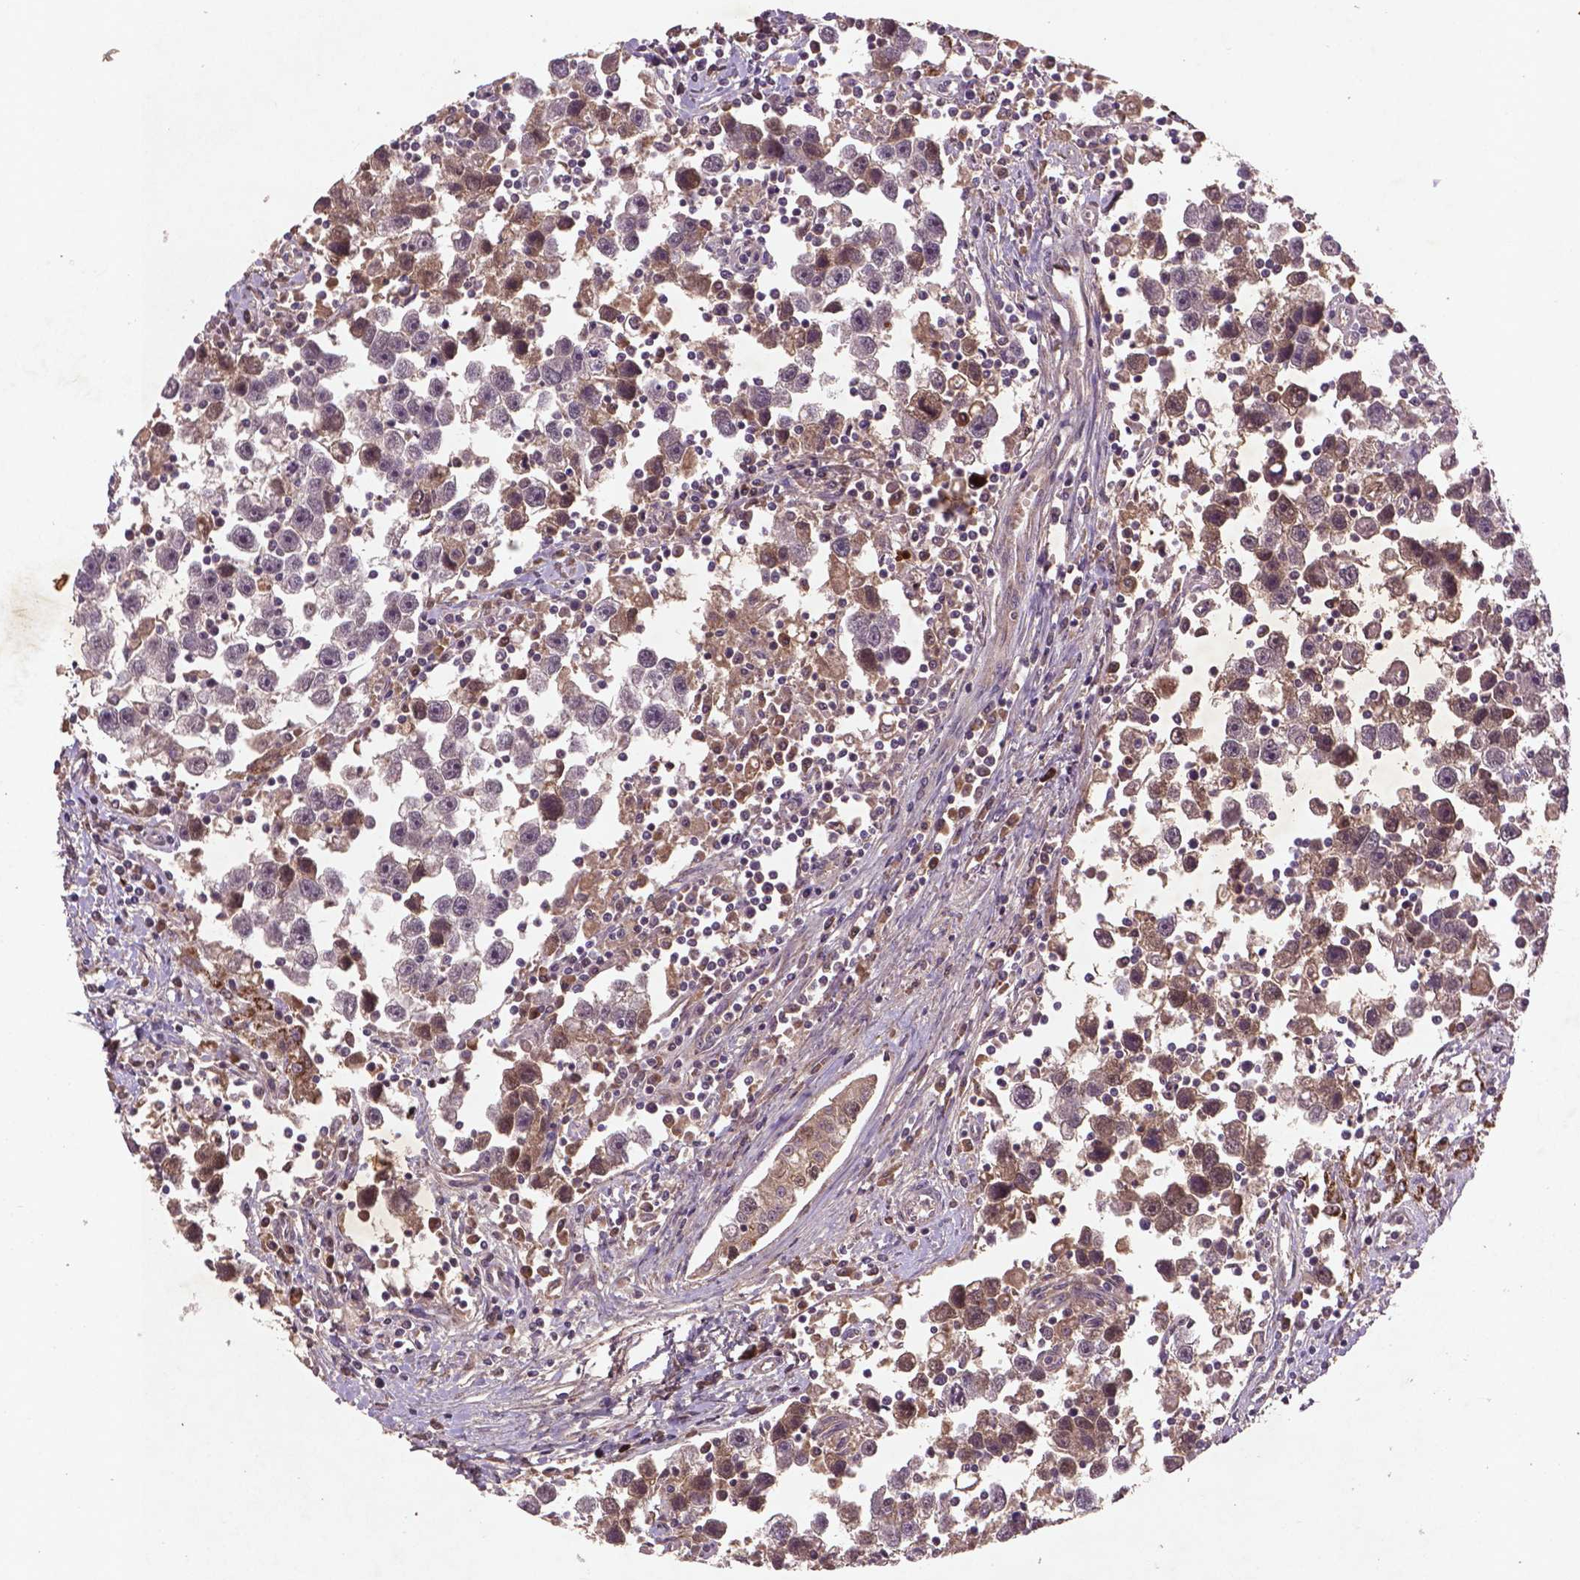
{"staining": {"intensity": "moderate", "quantity": "<25%", "location": "cytoplasmic/membranous,nuclear"}, "tissue": "testis cancer", "cell_type": "Tumor cells", "image_type": "cancer", "snomed": [{"axis": "morphology", "description": "Seminoma, NOS"}, {"axis": "topography", "description": "Testis"}], "caption": "Testis cancer (seminoma) tissue demonstrates moderate cytoplasmic/membranous and nuclear positivity in about <25% of tumor cells, visualized by immunohistochemistry.", "gene": "NIPAL2", "patient": {"sex": "male", "age": 30}}